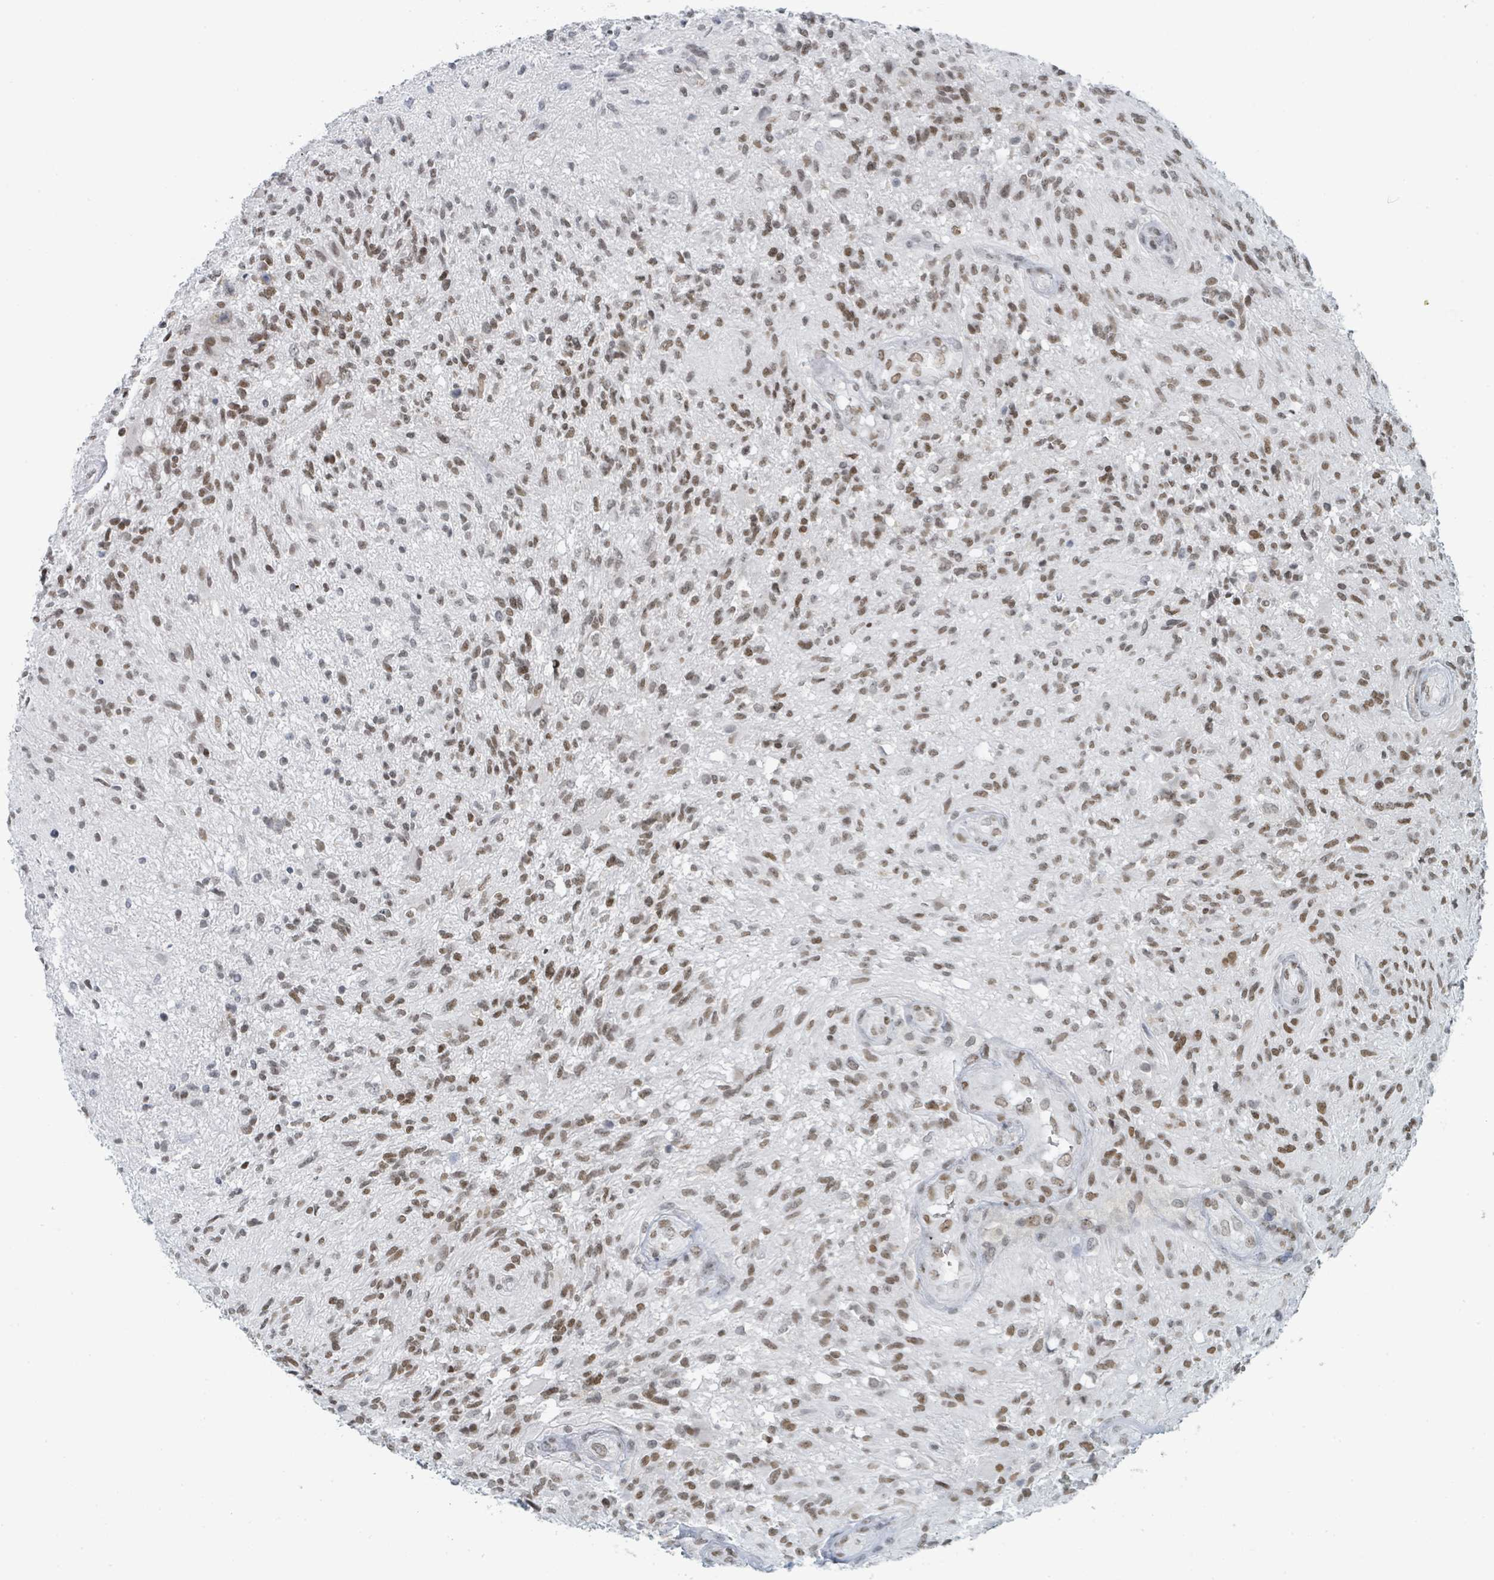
{"staining": {"intensity": "moderate", "quantity": ">75%", "location": "nuclear"}, "tissue": "glioma", "cell_type": "Tumor cells", "image_type": "cancer", "snomed": [{"axis": "morphology", "description": "Glioma, malignant, High grade"}, {"axis": "topography", "description": "Brain"}], "caption": "Immunohistochemistry histopathology image of human glioma stained for a protein (brown), which demonstrates medium levels of moderate nuclear positivity in about >75% of tumor cells.", "gene": "EHMT2", "patient": {"sex": "male", "age": 56}}